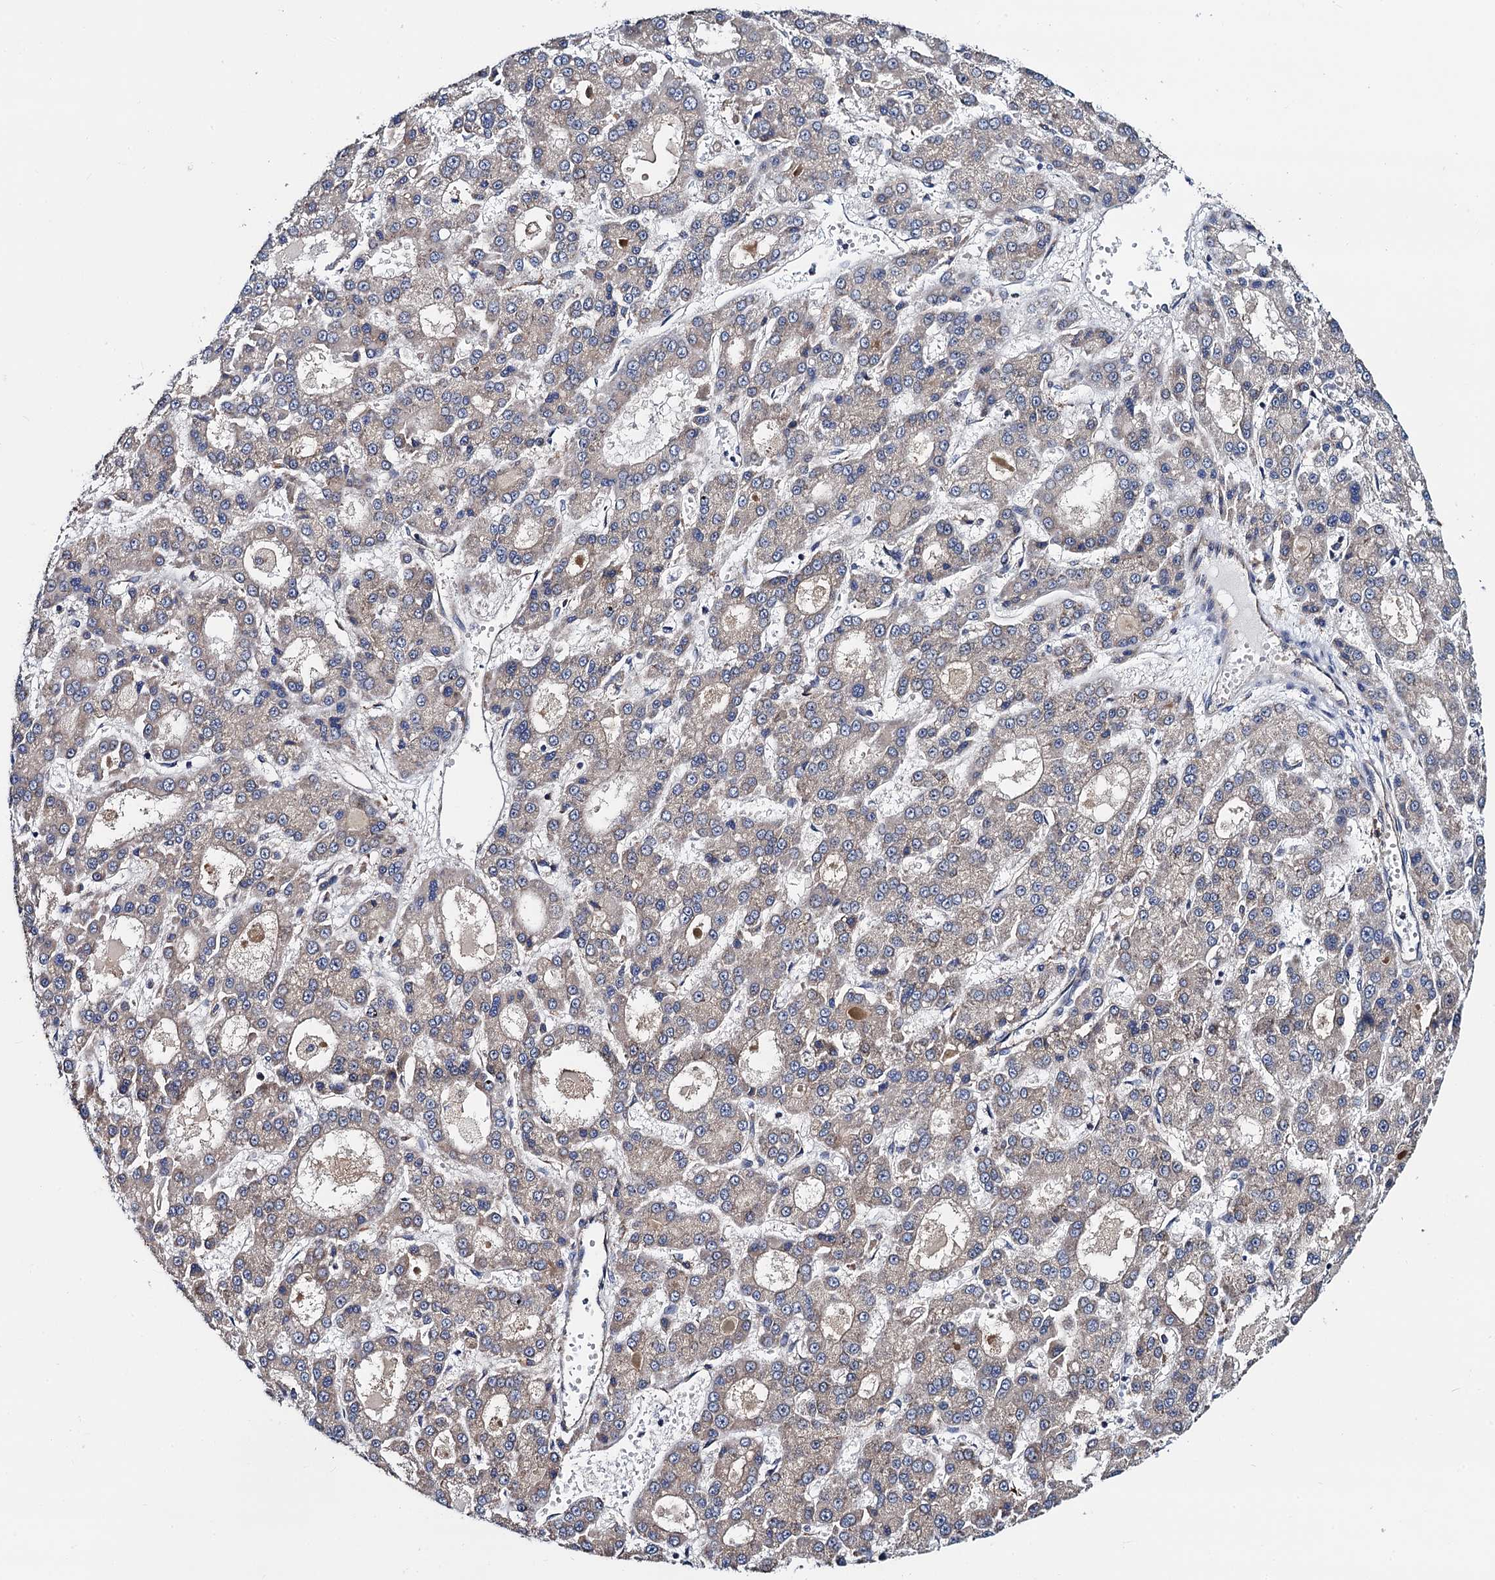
{"staining": {"intensity": "weak", "quantity": "<25%", "location": "cytoplasmic/membranous"}, "tissue": "liver cancer", "cell_type": "Tumor cells", "image_type": "cancer", "snomed": [{"axis": "morphology", "description": "Carcinoma, Hepatocellular, NOS"}, {"axis": "topography", "description": "Liver"}], "caption": "An IHC image of liver cancer (hepatocellular carcinoma) is shown. There is no staining in tumor cells of liver cancer (hepatocellular carcinoma).", "gene": "PGLS", "patient": {"sex": "male", "age": 70}}